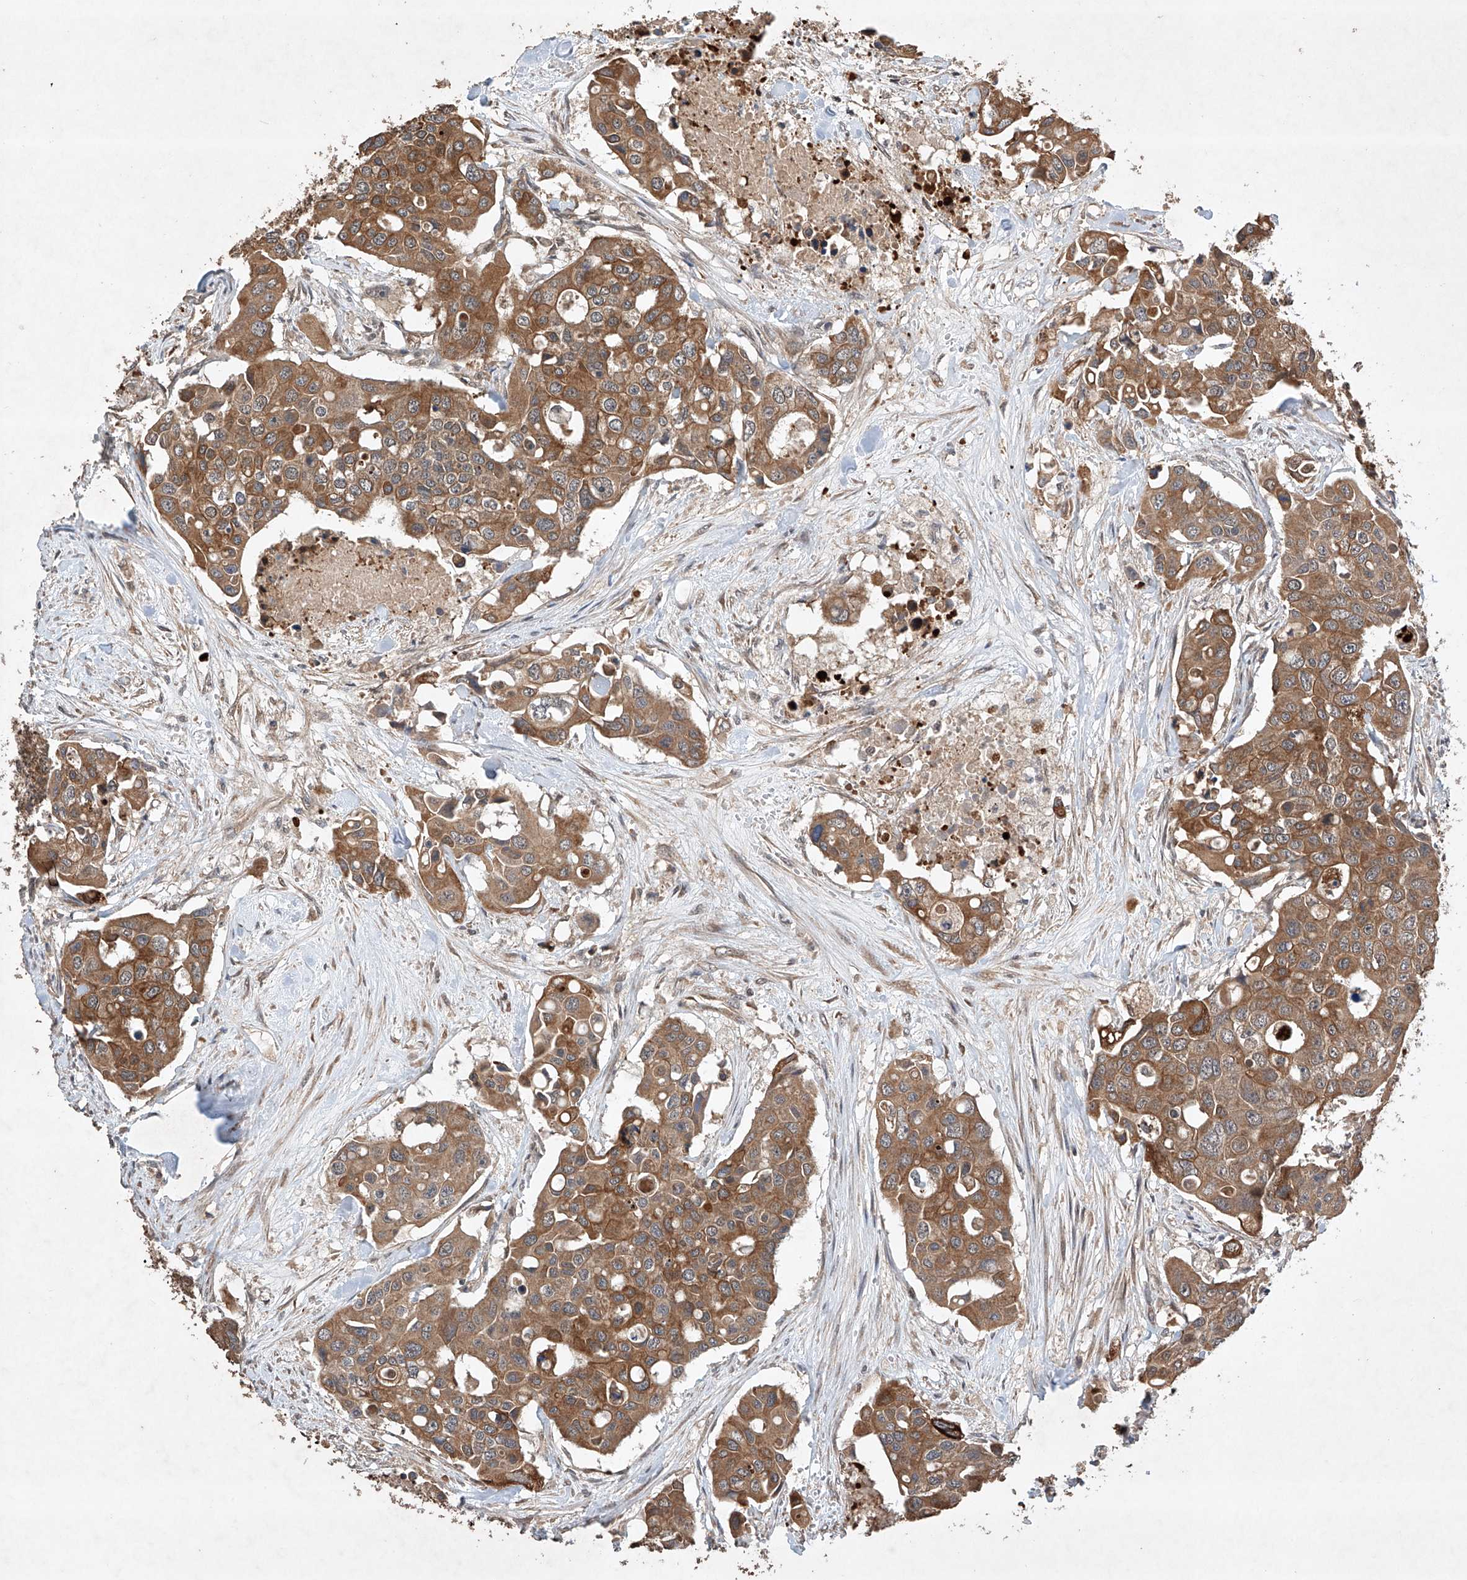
{"staining": {"intensity": "moderate", "quantity": ">75%", "location": "cytoplasmic/membranous"}, "tissue": "colorectal cancer", "cell_type": "Tumor cells", "image_type": "cancer", "snomed": [{"axis": "morphology", "description": "Adenocarcinoma, NOS"}, {"axis": "topography", "description": "Colon"}], "caption": "Approximately >75% of tumor cells in colorectal cancer exhibit moderate cytoplasmic/membranous protein expression as visualized by brown immunohistochemical staining.", "gene": "LURAP1", "patient": {"sex": "male", "age": 77}}